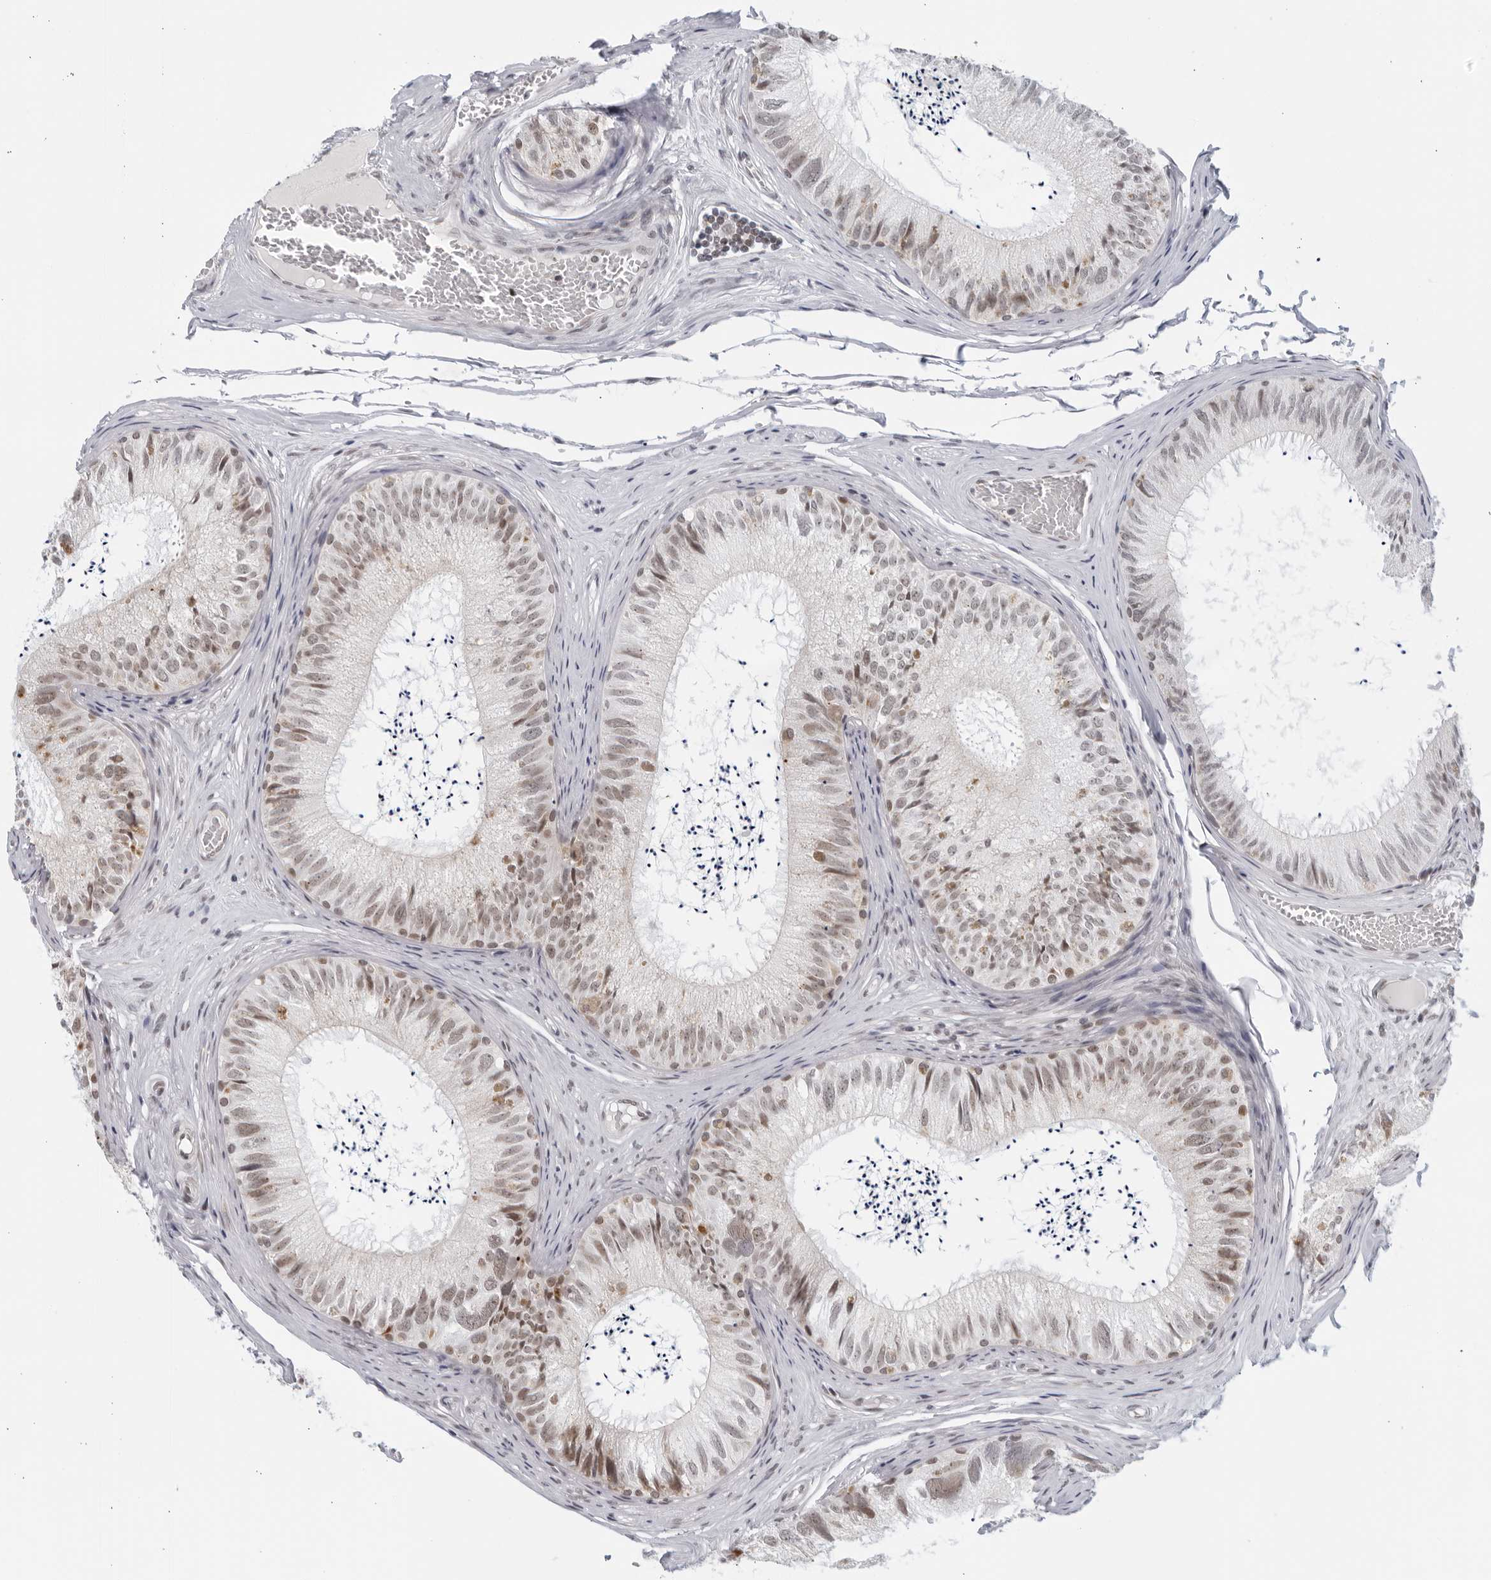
{"staining": {"intensity": "moderate", "quantity": "<25%", "location": "cytoplasmic/membranous,nuclear"}, "tissue": "epididymis", "cell_type": "Glandular cells", "image_type": "normal", "snomed": [{"axis": "morphology", "description": "Normal tissue, NOS"}, {"axis": "topography", "description": "Epididymis"}], "caption": "Immunohistochemical staining of unremarkable human epididymis demonstrates <25% levels of moderate cytoplasmic/membranous,nuclear protein positivity in about <25% of glandular cells.", "gene": "RAB11FIP3", "patient": {"sex": "male", "age": 79}}